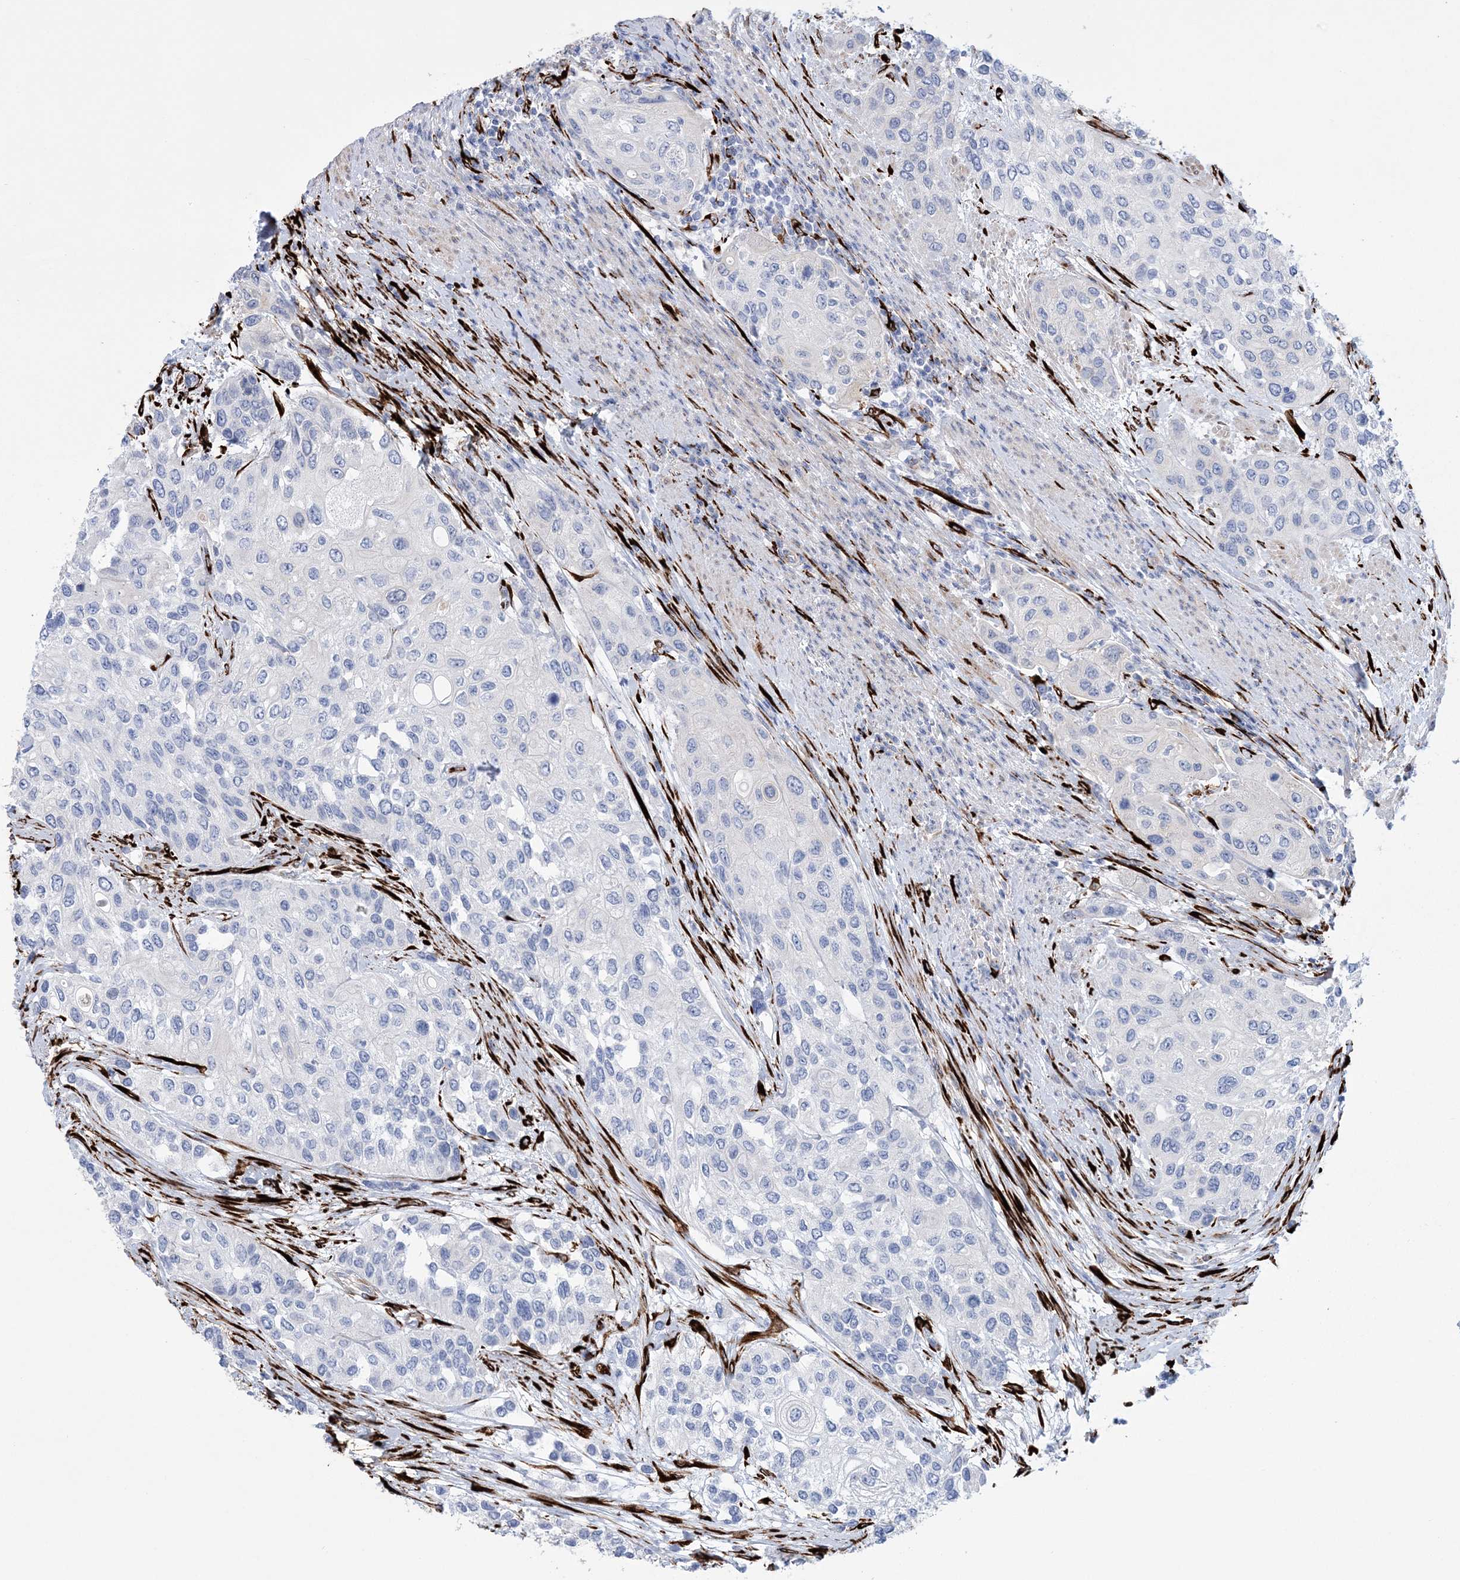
{"staining": {"intensity": "negative", "quantity": "none", "location": "none"}, "tissue": "urothelial cancer", "cell_type": "Tumor cells", "image_type": "cancer", "snomed": [{"axis": "morphology", "description": "Normal tissue, NOS"}, {"axis": "morphology", "description": "Urothelial carcinoma, High grade"}, {"axis": "topography", "description": "Vascular tissue"}, {"axis": "topography", "description": "Urinary bladder"}], "caption": "Immunohistochemistry micrograph of urothelial cancer stained for a protein (brown), which exhibits no staining in tumor cells. Nuclei are stained in blue.", "gene": "RAB11FIP5", "patient": {"sex": "female", "age": 56}}